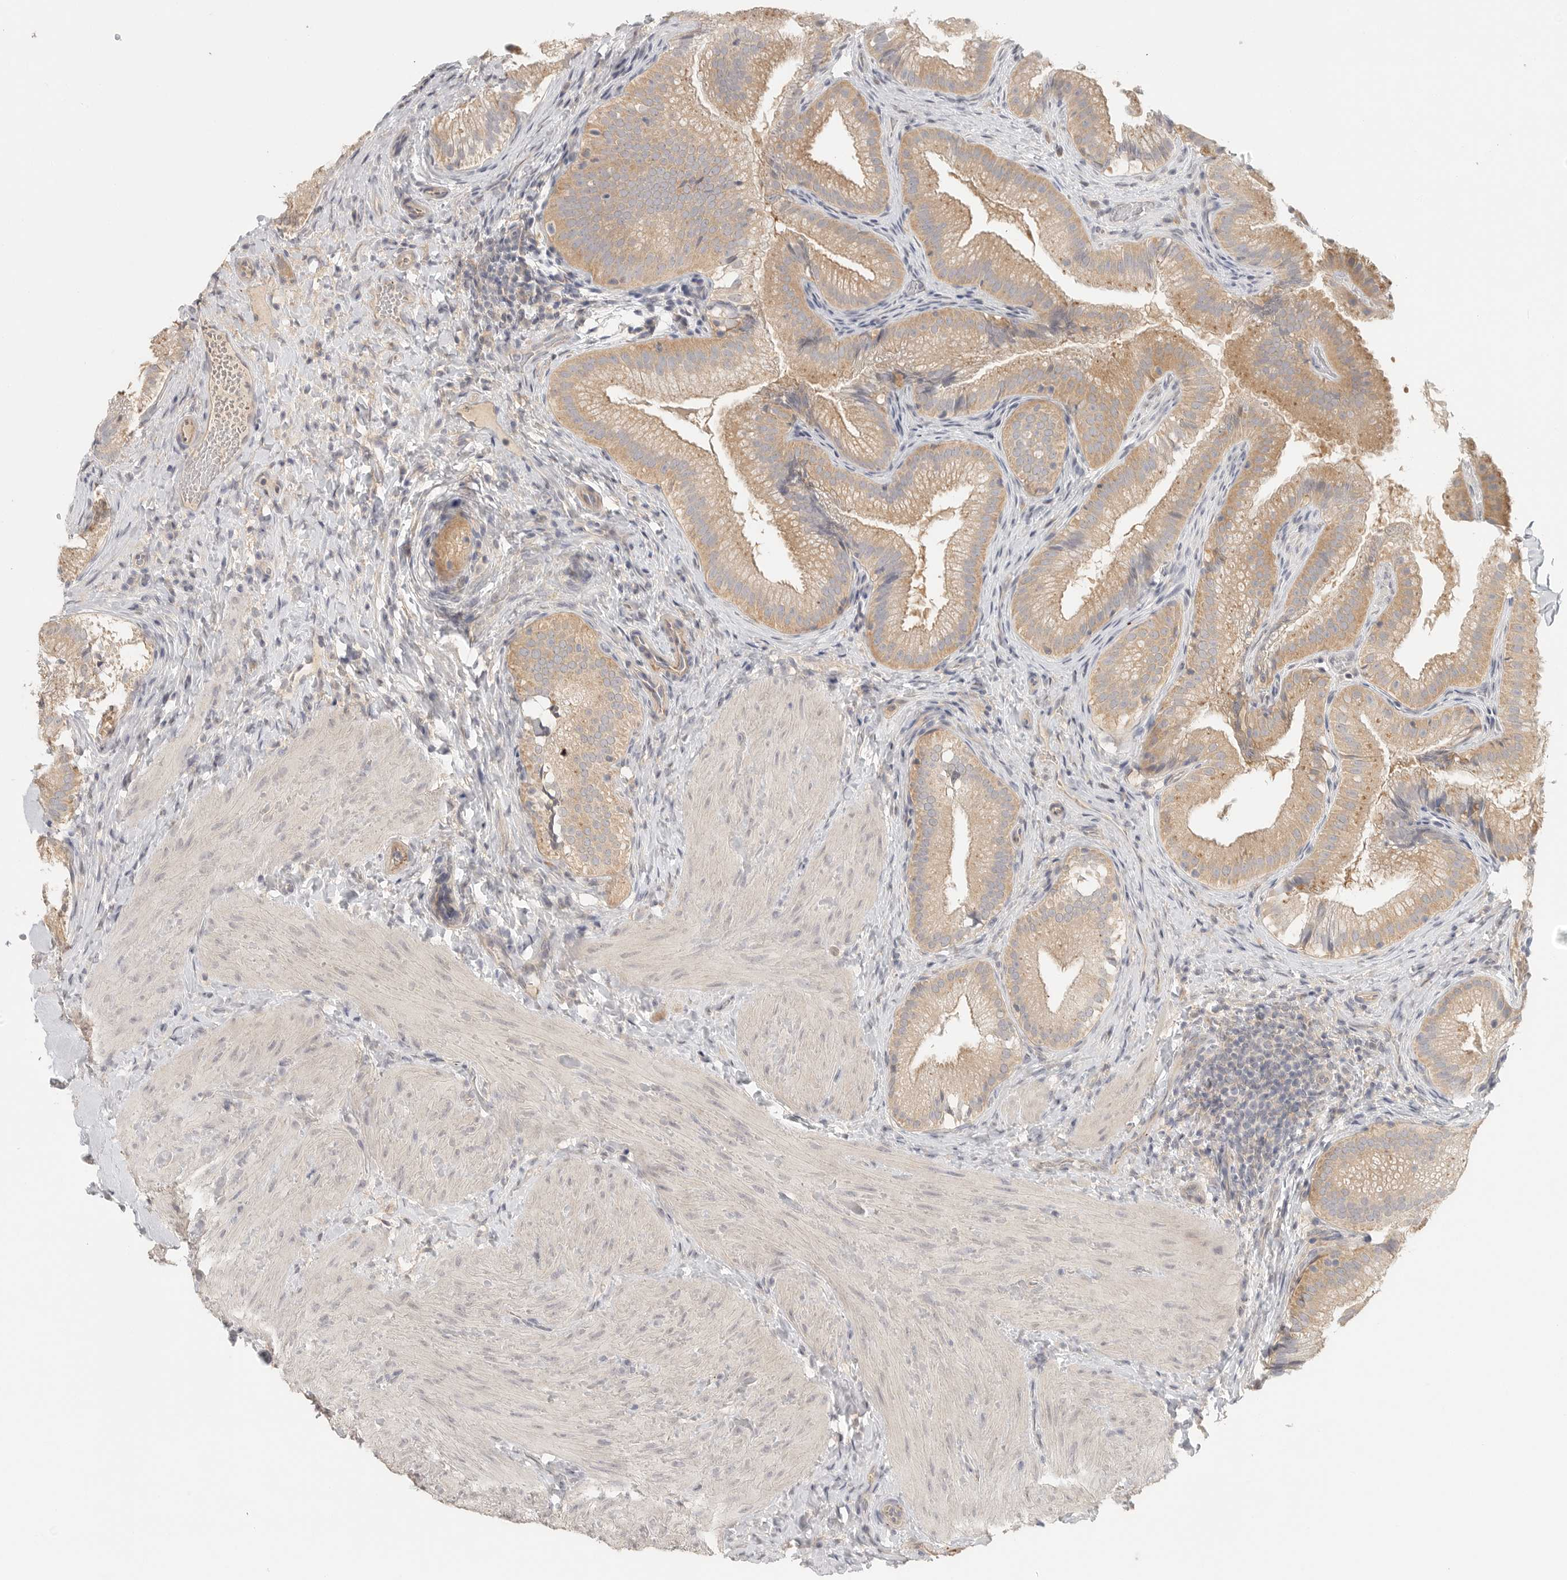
{"staining": {"intensity": "moderate", "quantity": "25%-75%", "location": "cytoplasmic/membranous"}, "tissue": "gallbladder", "cell_type": "Glandular cells", "image_type": "normal", "snomed": [{"axis": "morphology", "description": "Normal tissue, NOS"}, {"axis": "topography", "description": "Gallbladder"}], "caption": "Immunohistochemistry (IHC) image of normal gallbladder: human gallbladder stained using immunohistochemistry displays medium levels of moderate protein expression localized specifically in the cytoplasmic/membranous of glandular cells, appearing as a cytoplasmic/membranous brown color.", "gene": "HDAC6", "patient": {"sex": "female", "age": 30}}